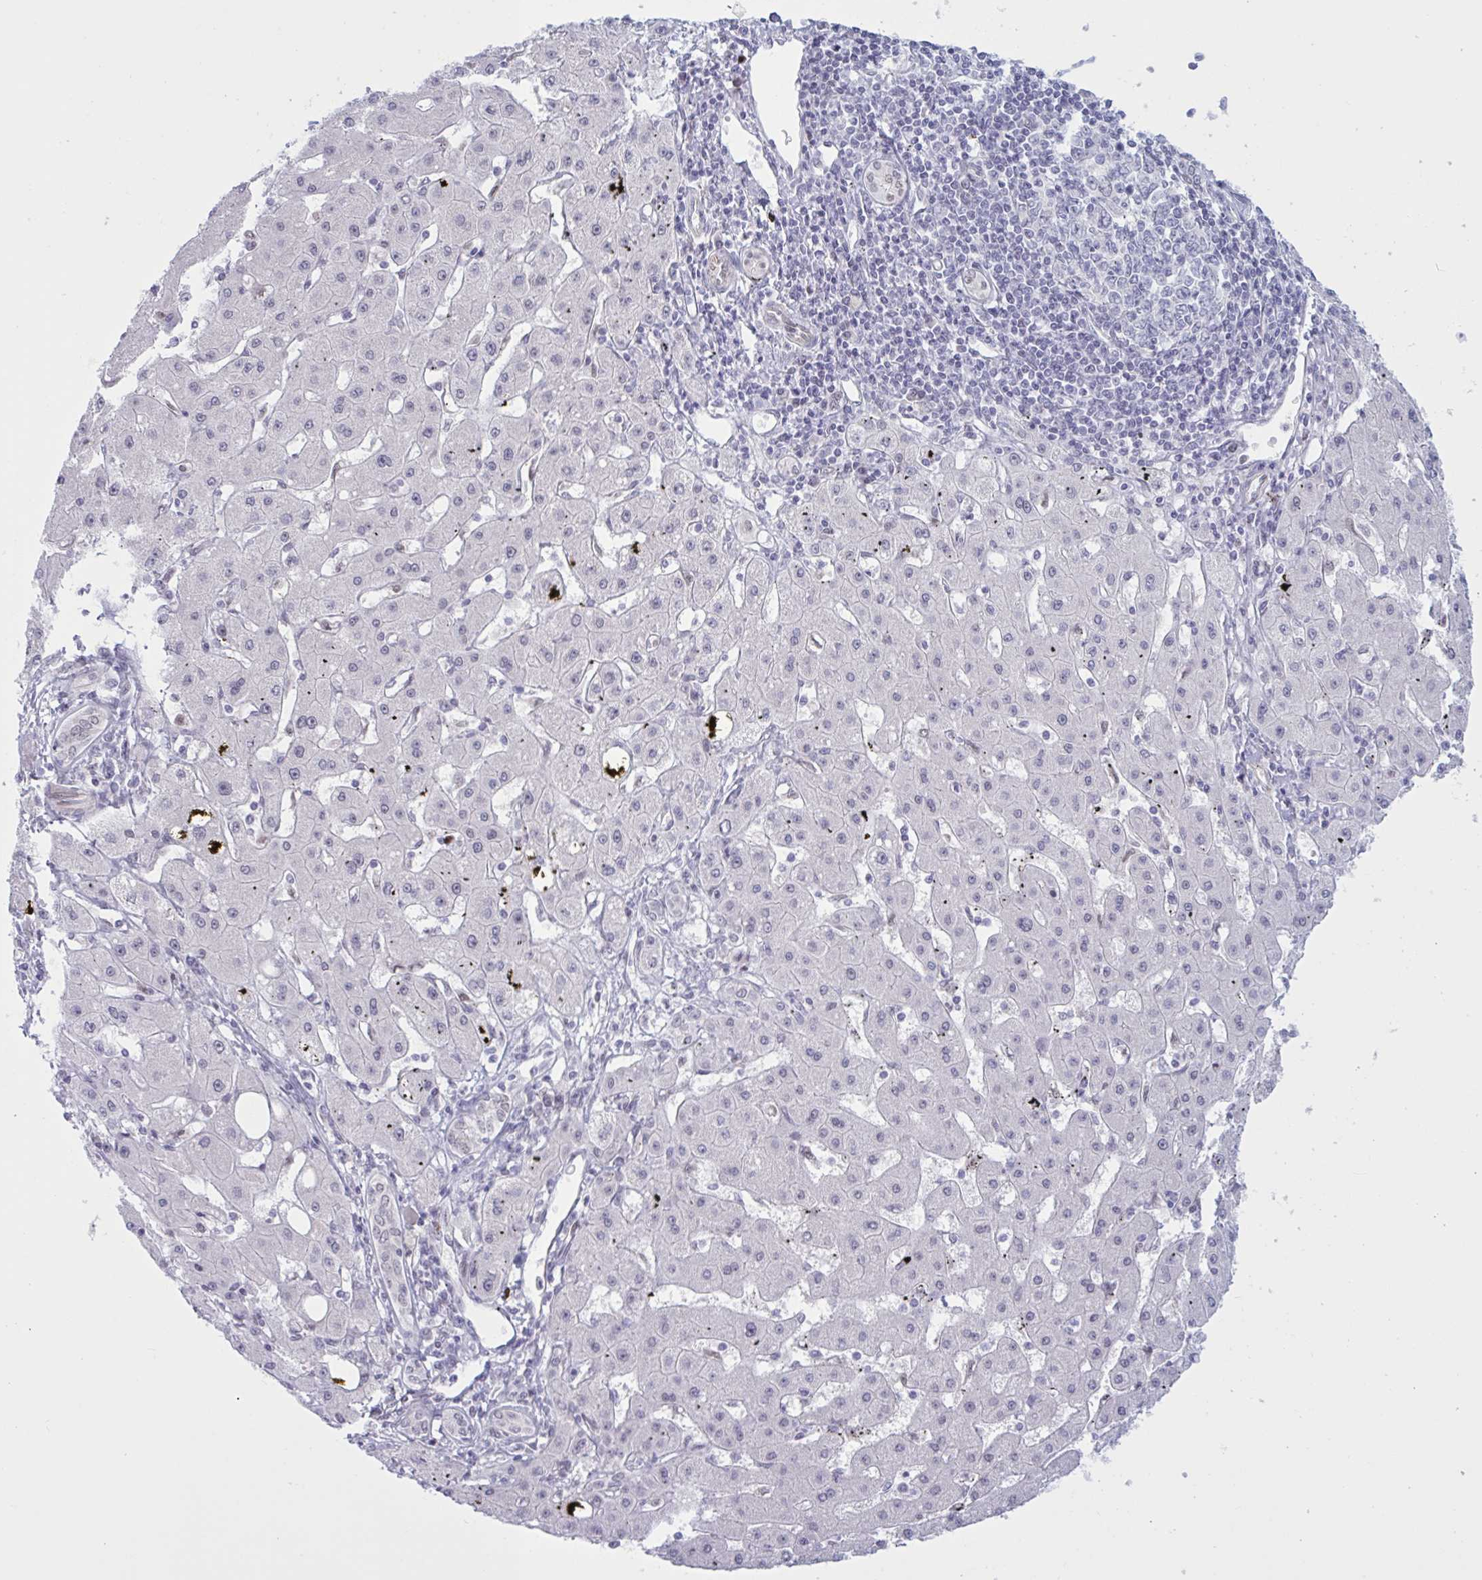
{"staining": {"intensity": "negative", "quantity": "none", "location": "none"}, "tissue": "liver cancer", "cell_type": "Tumor cells", "image_type": "cancer", "snomed": [{"axis": "morphology", "description": "Carcinoma, Hepatocellular, NOS"}, {"axis": "topography", "description": "Liver"}], "caption": "The image exhibits no staining of tumor cells in liver cancer (hepatocellular carcinoma).", "gene": "PRMT6", "patient": {"sex": "male", "age": 72}}